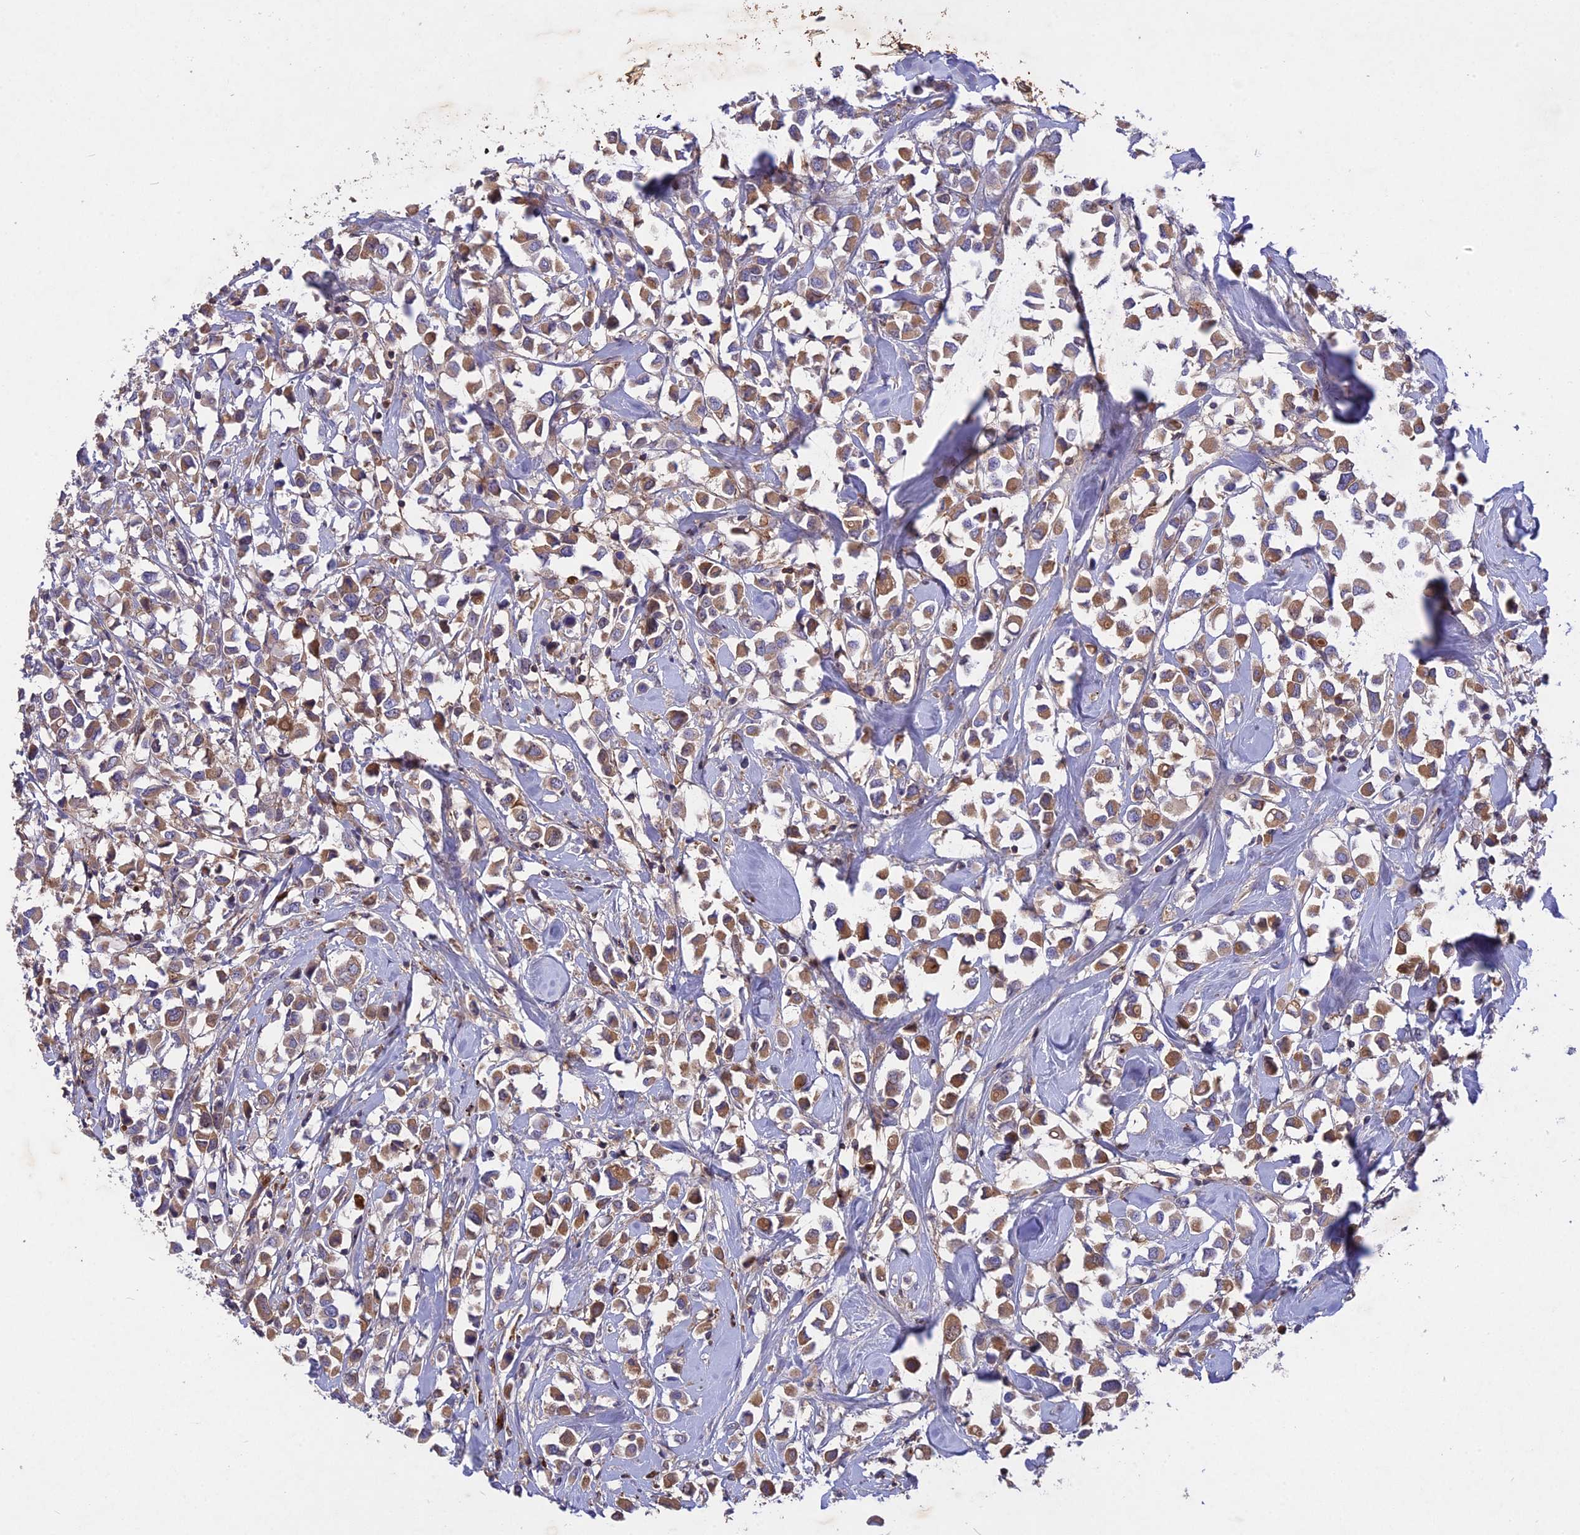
{"staining": {"intensity": "moderate", "quantity": ">75%", "location": "cytoplasmic/membranous"}, "tissue": "breast cancer", "cell_type": "Tumor cells", "image_type": "cancer", "snomed": [{"axis": "morphology", "description": "Duct carcinoma"}, {"axis": "topography", "description": "Breast"}], "caption": "Breast cancer stained with DAB immunohistochemistry shows medium levels of moderate cytoplasmic/membranous expression in approximately >75% of tumor cells.", "gene": "ADO", "patient": {"sex": "female", "age": 61}}